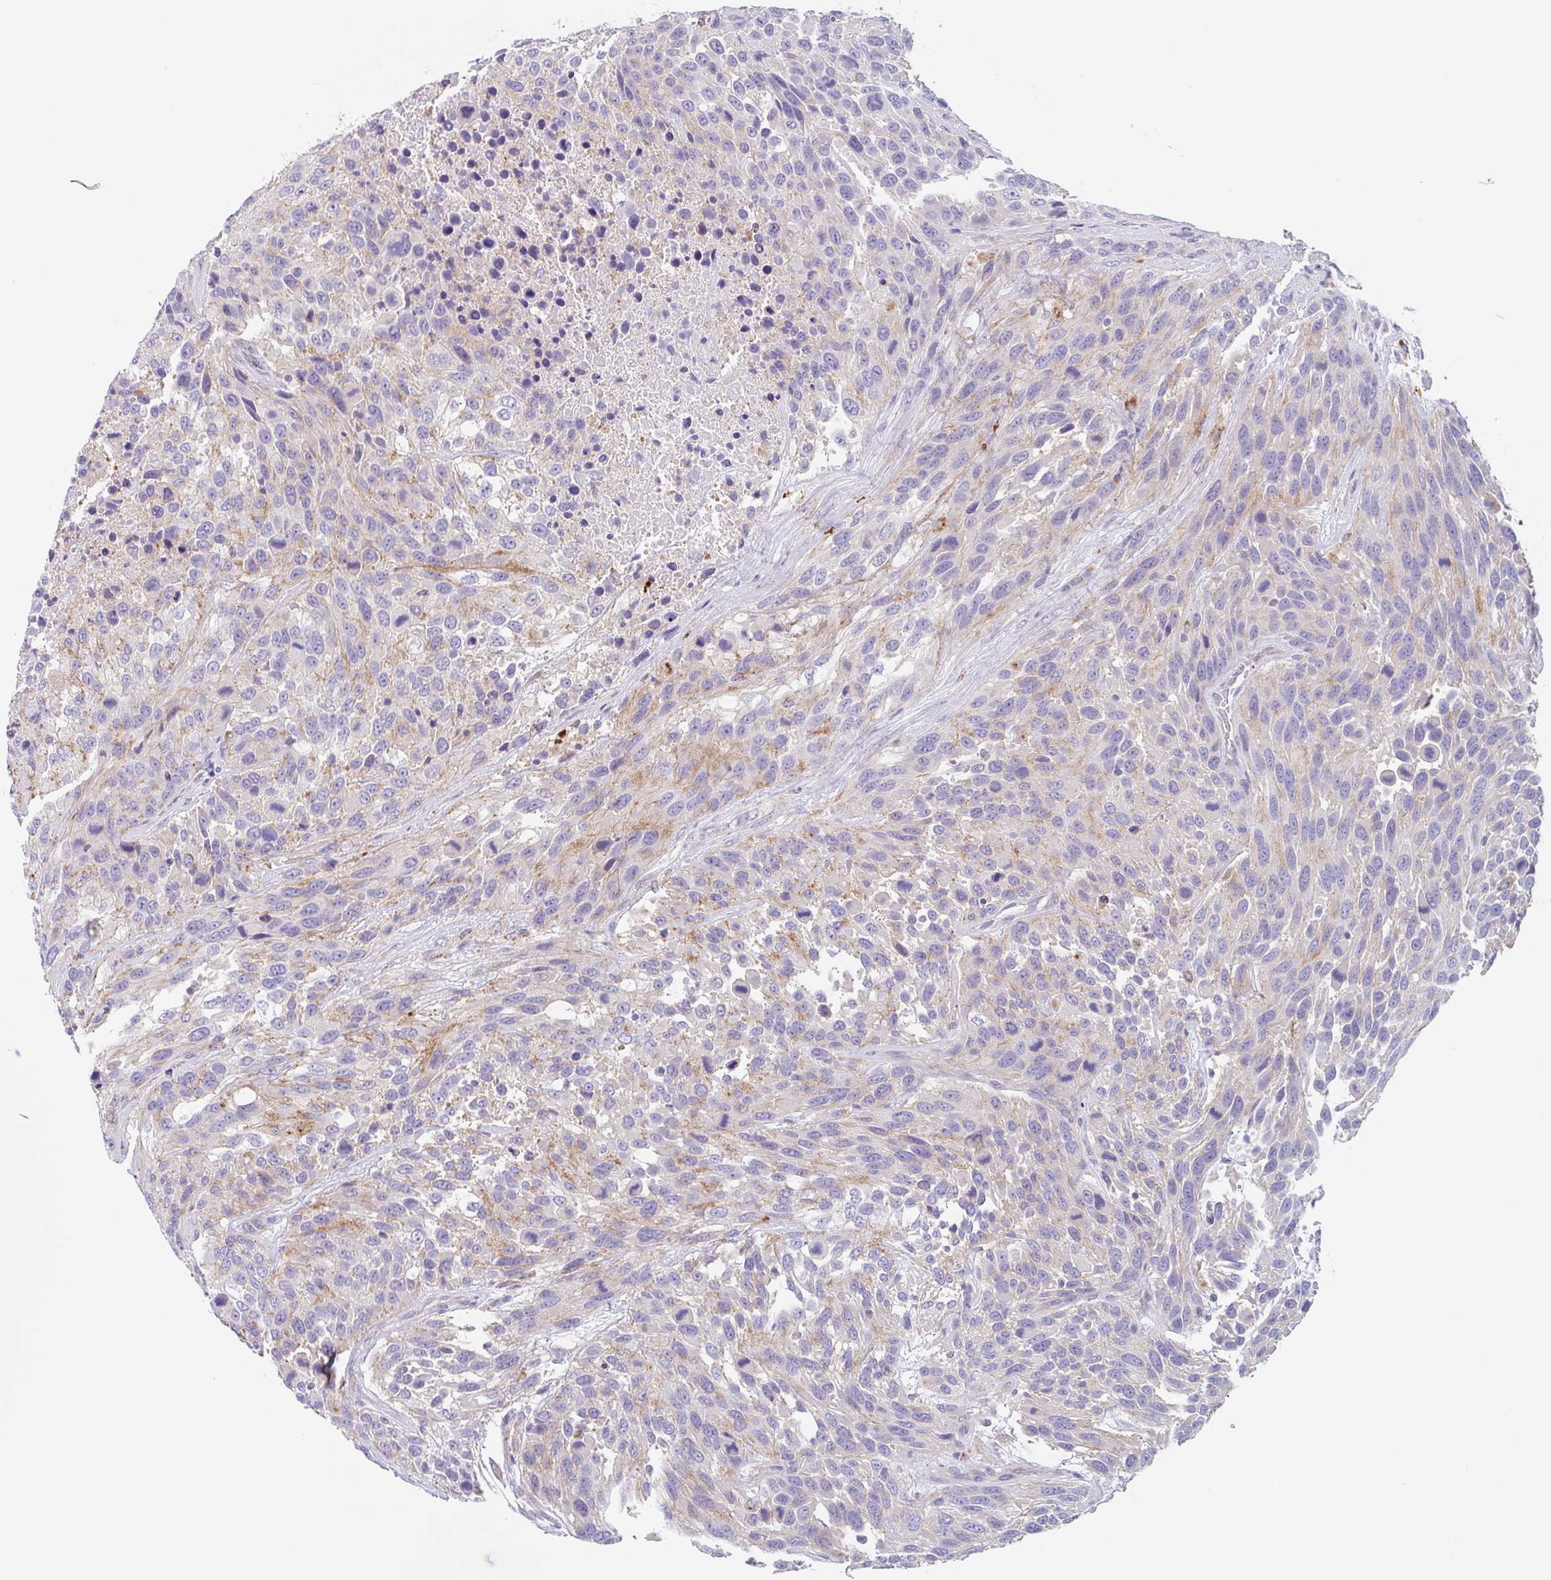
{"staining": {"intensity": "weak", "quantity": "<25%", "location": "cytoplasmic/membranous"}, "tissue": "urothelial cancer", "cell_type": "Tumor cells", "image_type": "cancer", "snomed": [{"axis": "morphology", "description": "Urothelial carcinoma, High grade"}, {"axis": "topography", "description": "Urinary bladder"}], "caption": "A histopathology image of human urothelial cancer is negative for staining in tumor cells. (DAB (3,3'-diaminobenzidine) immunohistochemistry (IHC) visualized using brightfield microscopy, high magnification).", "gene": "LENG9", "patient": {"sex": "female", "age": 70}}